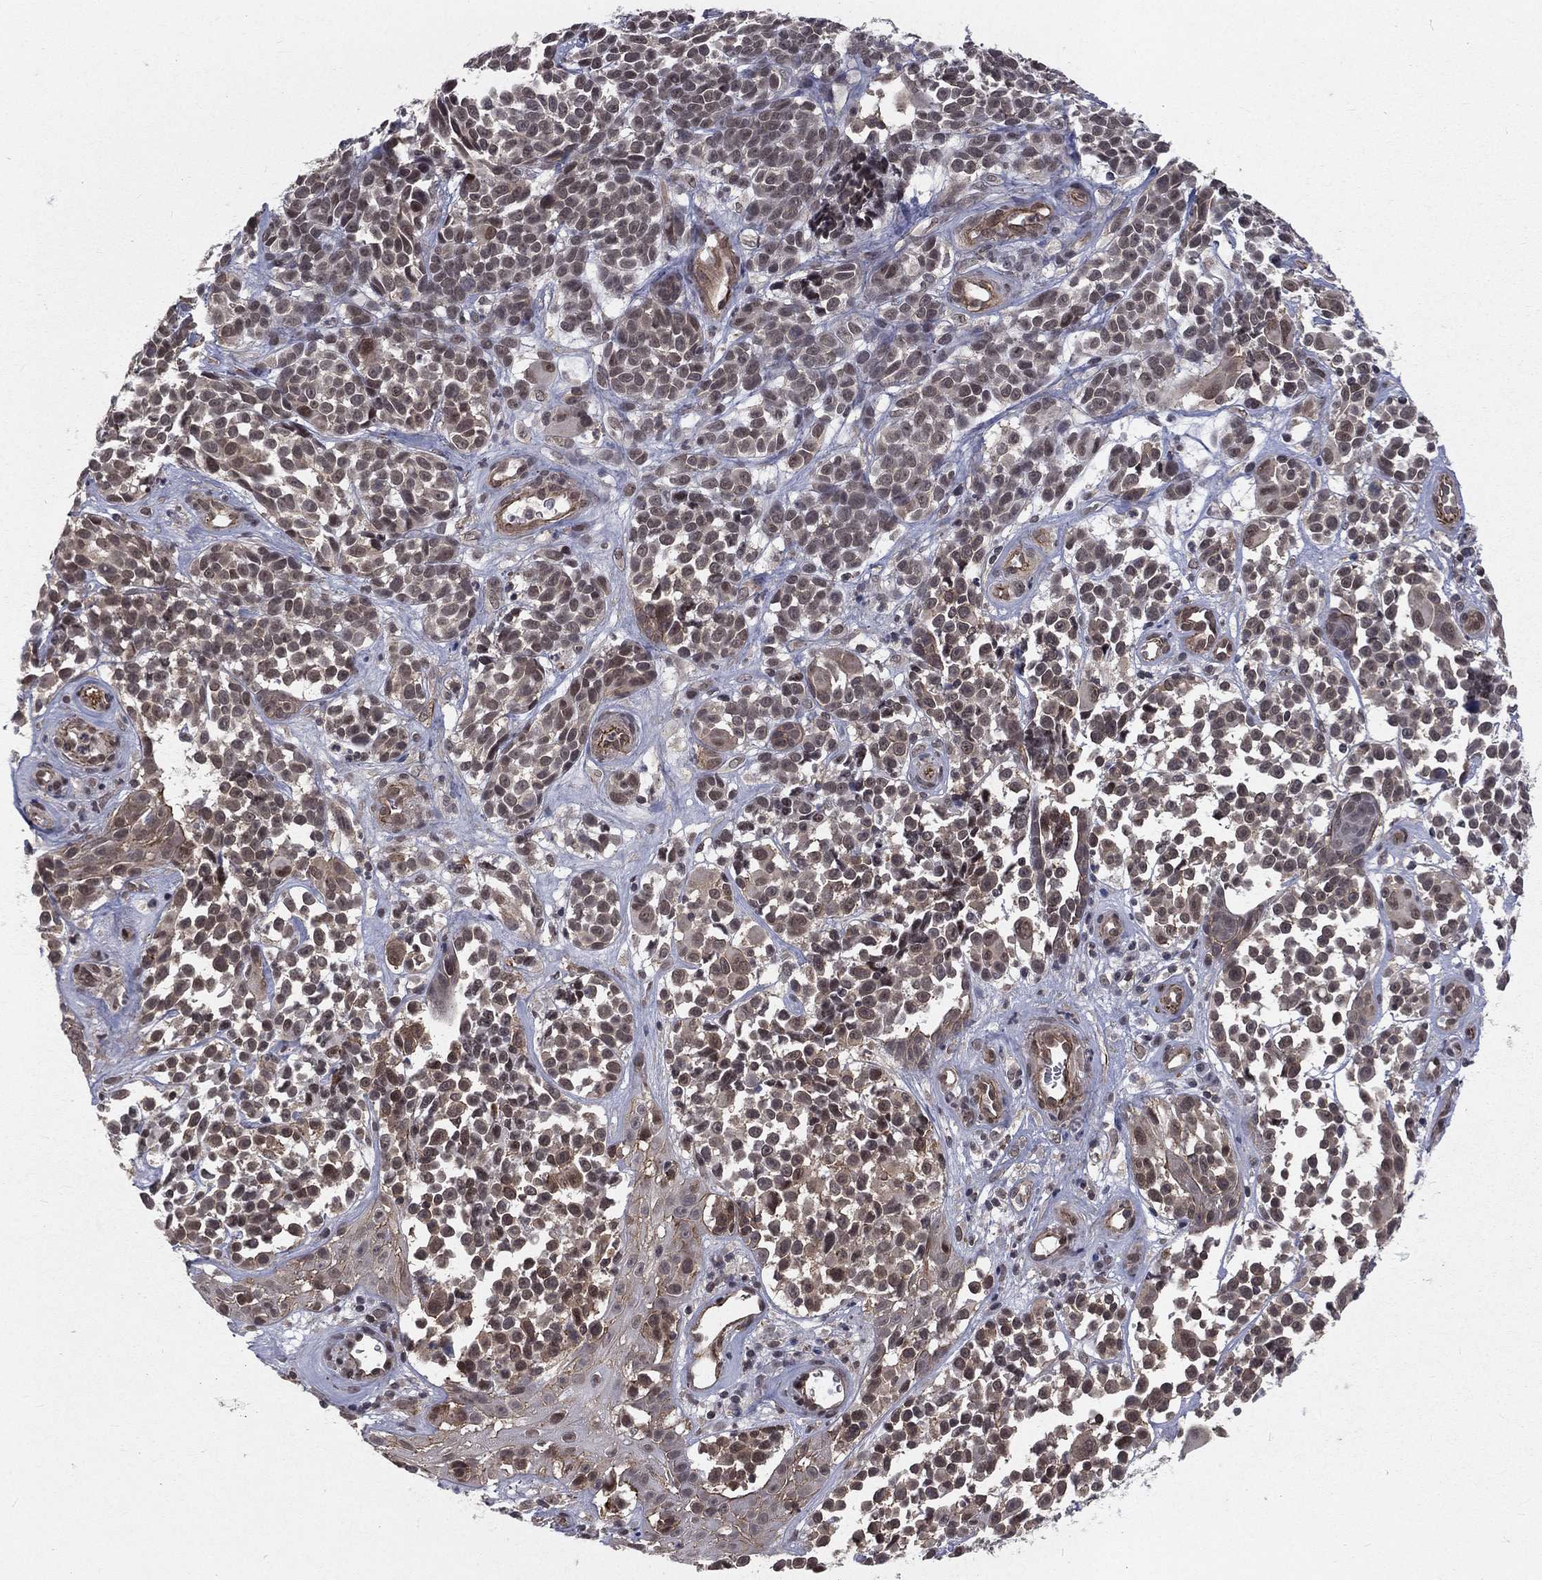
{"staining": {"intensity": "moderate", "quantity": ">75%", "location": "nuclear"}, "tissue": "melanoma", "cell_type": "Tumor cells", "image_type": "cancer", "snomed": [{"axis": "morphology", "description": "Malignant melanoma, NOS"}, {"axis": "topography", "description": "Skin"}], "caption": "Protein expression analysis of human malignant melanoma reveals moderate nuclear expression in approximately >75% of tumor cells.", "gene": "MORC2", "patient": {"sex": "female", "age": 88}}